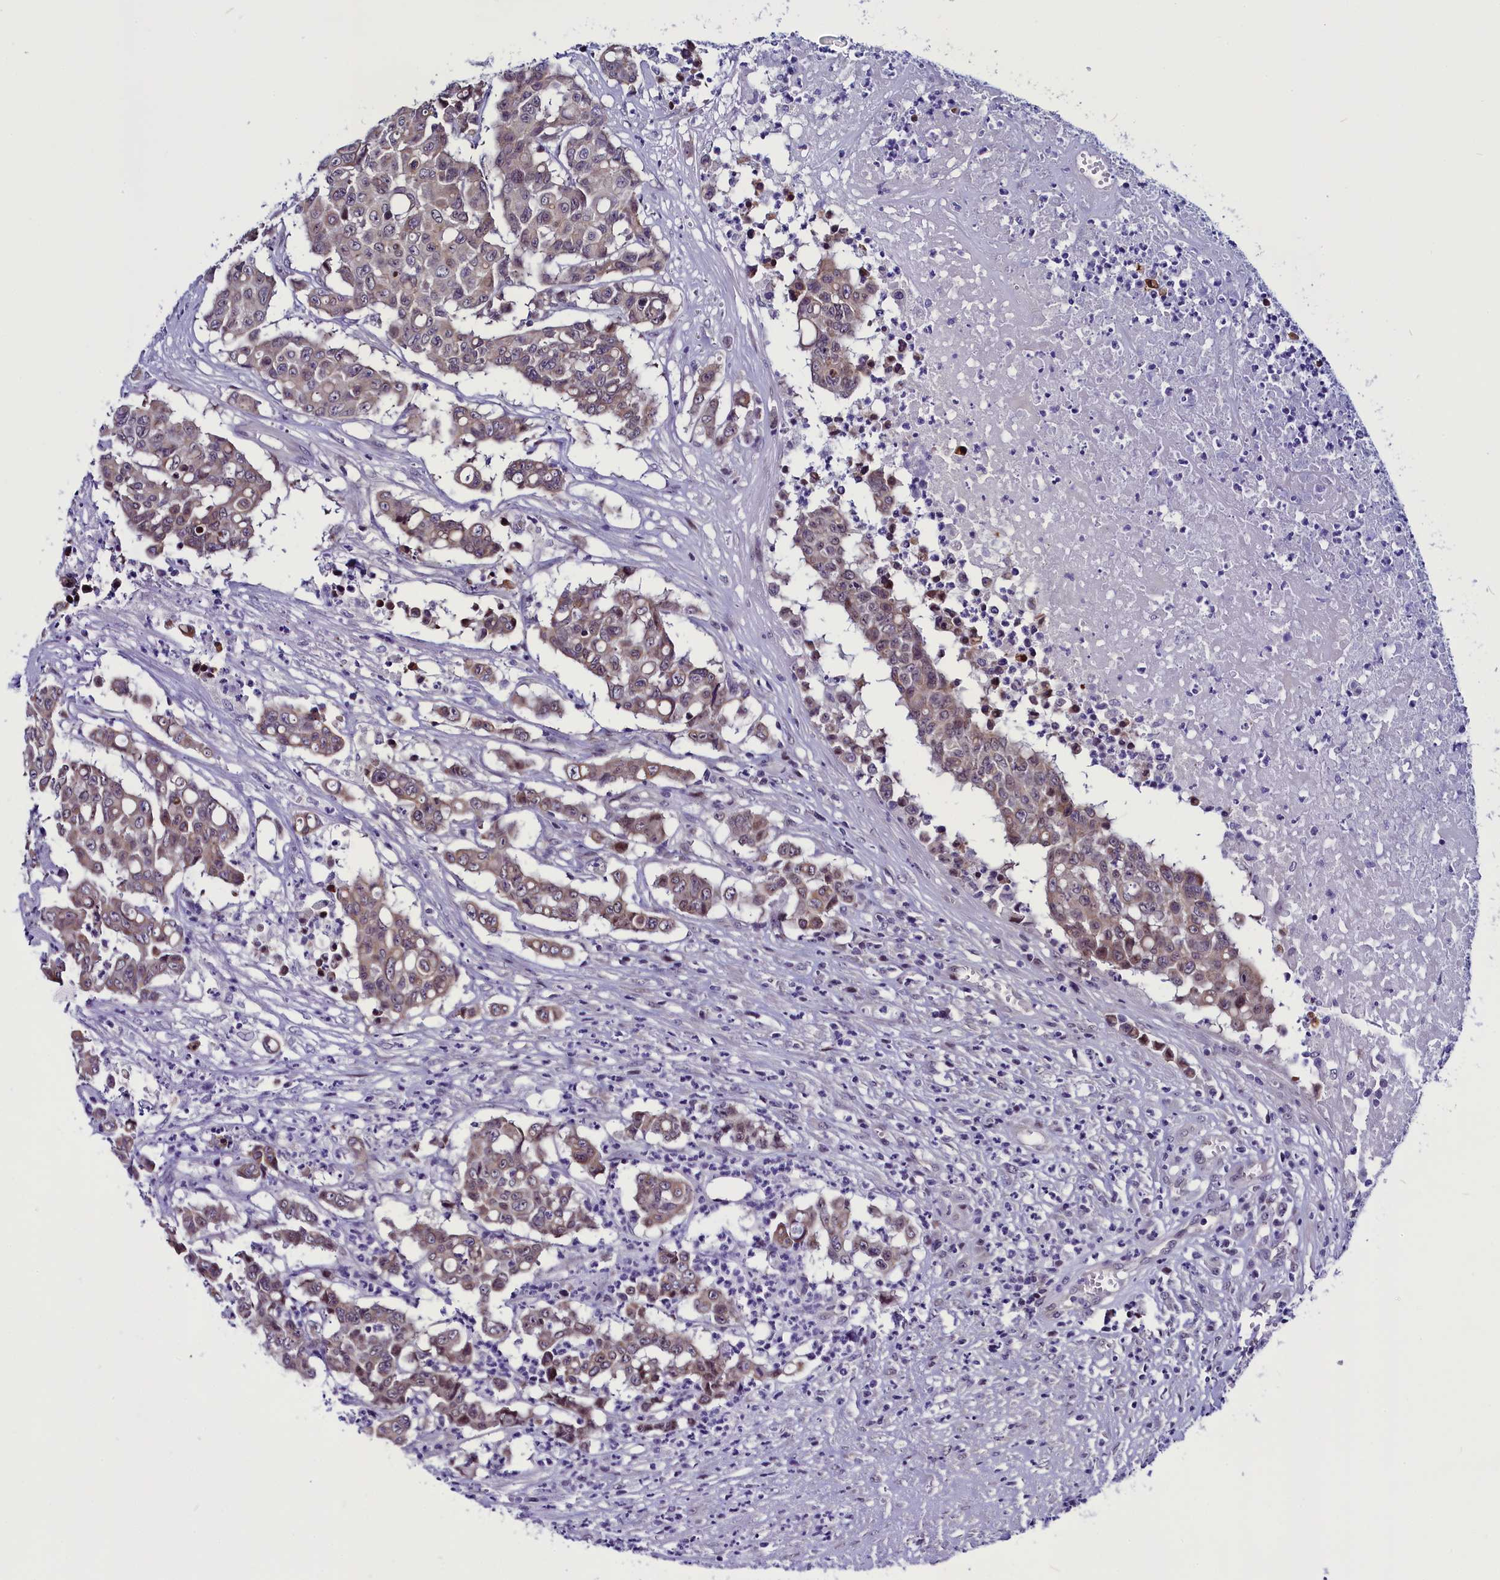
{"staining": {"intensity": "weak", "quantity": "<25%", "location": "nuclear"}, "tissue": "colorectal cancer", "cell_type": "Tumor cells", "image_type": "cancer", "snomed": [{"axis": "morphology", "description": "Adenocarcinoma, NOS"}, {"axis": "topography", "description": "Colon"}], "caption": "This is a image of immunohistochemistry (IHC) staining of adenocarcinoma (colorectal), which shows no staining in tumor cells.", "gene": "CCDC106", "patient": {"sex": "male", "age": 51}}